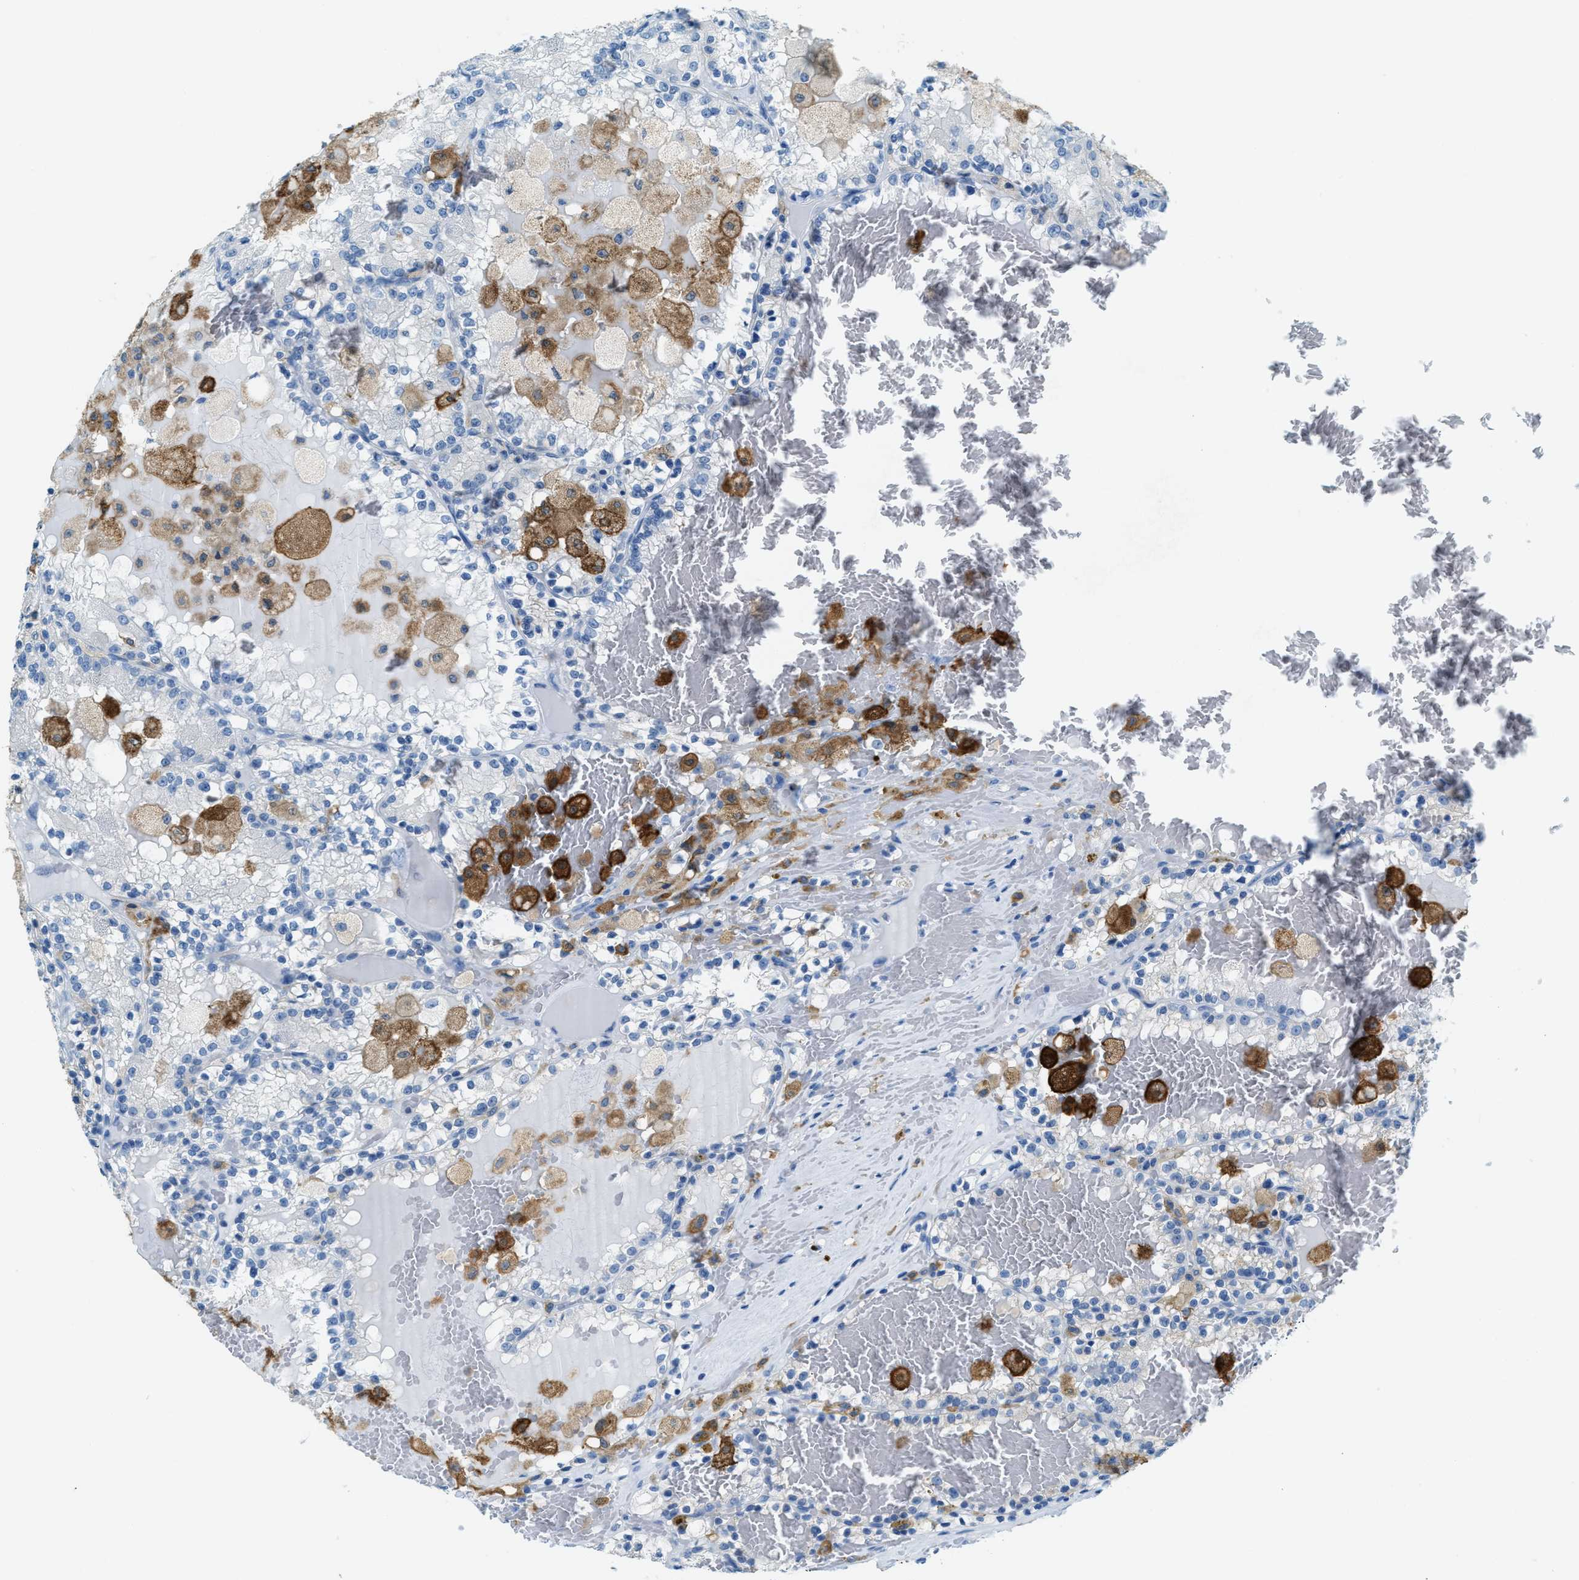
{"staining": {"intensity": "negative", "quantity": "none", "location": "none"}, "tissue": "renal cancer", "cell_type": "Tumor cells", "image_type": "cancer", "snomed": [{"axis": "morphology", "description": "Adenocarcinoma, NOS"}, {"axis": "topography", "description": "Kidney"}], "caption": "IHC of human adenocarcinoma (renal) displays no positivity in tumor cells.", "gene": "MATCAP2", "patient": {"sex": "female", "age": 56}}